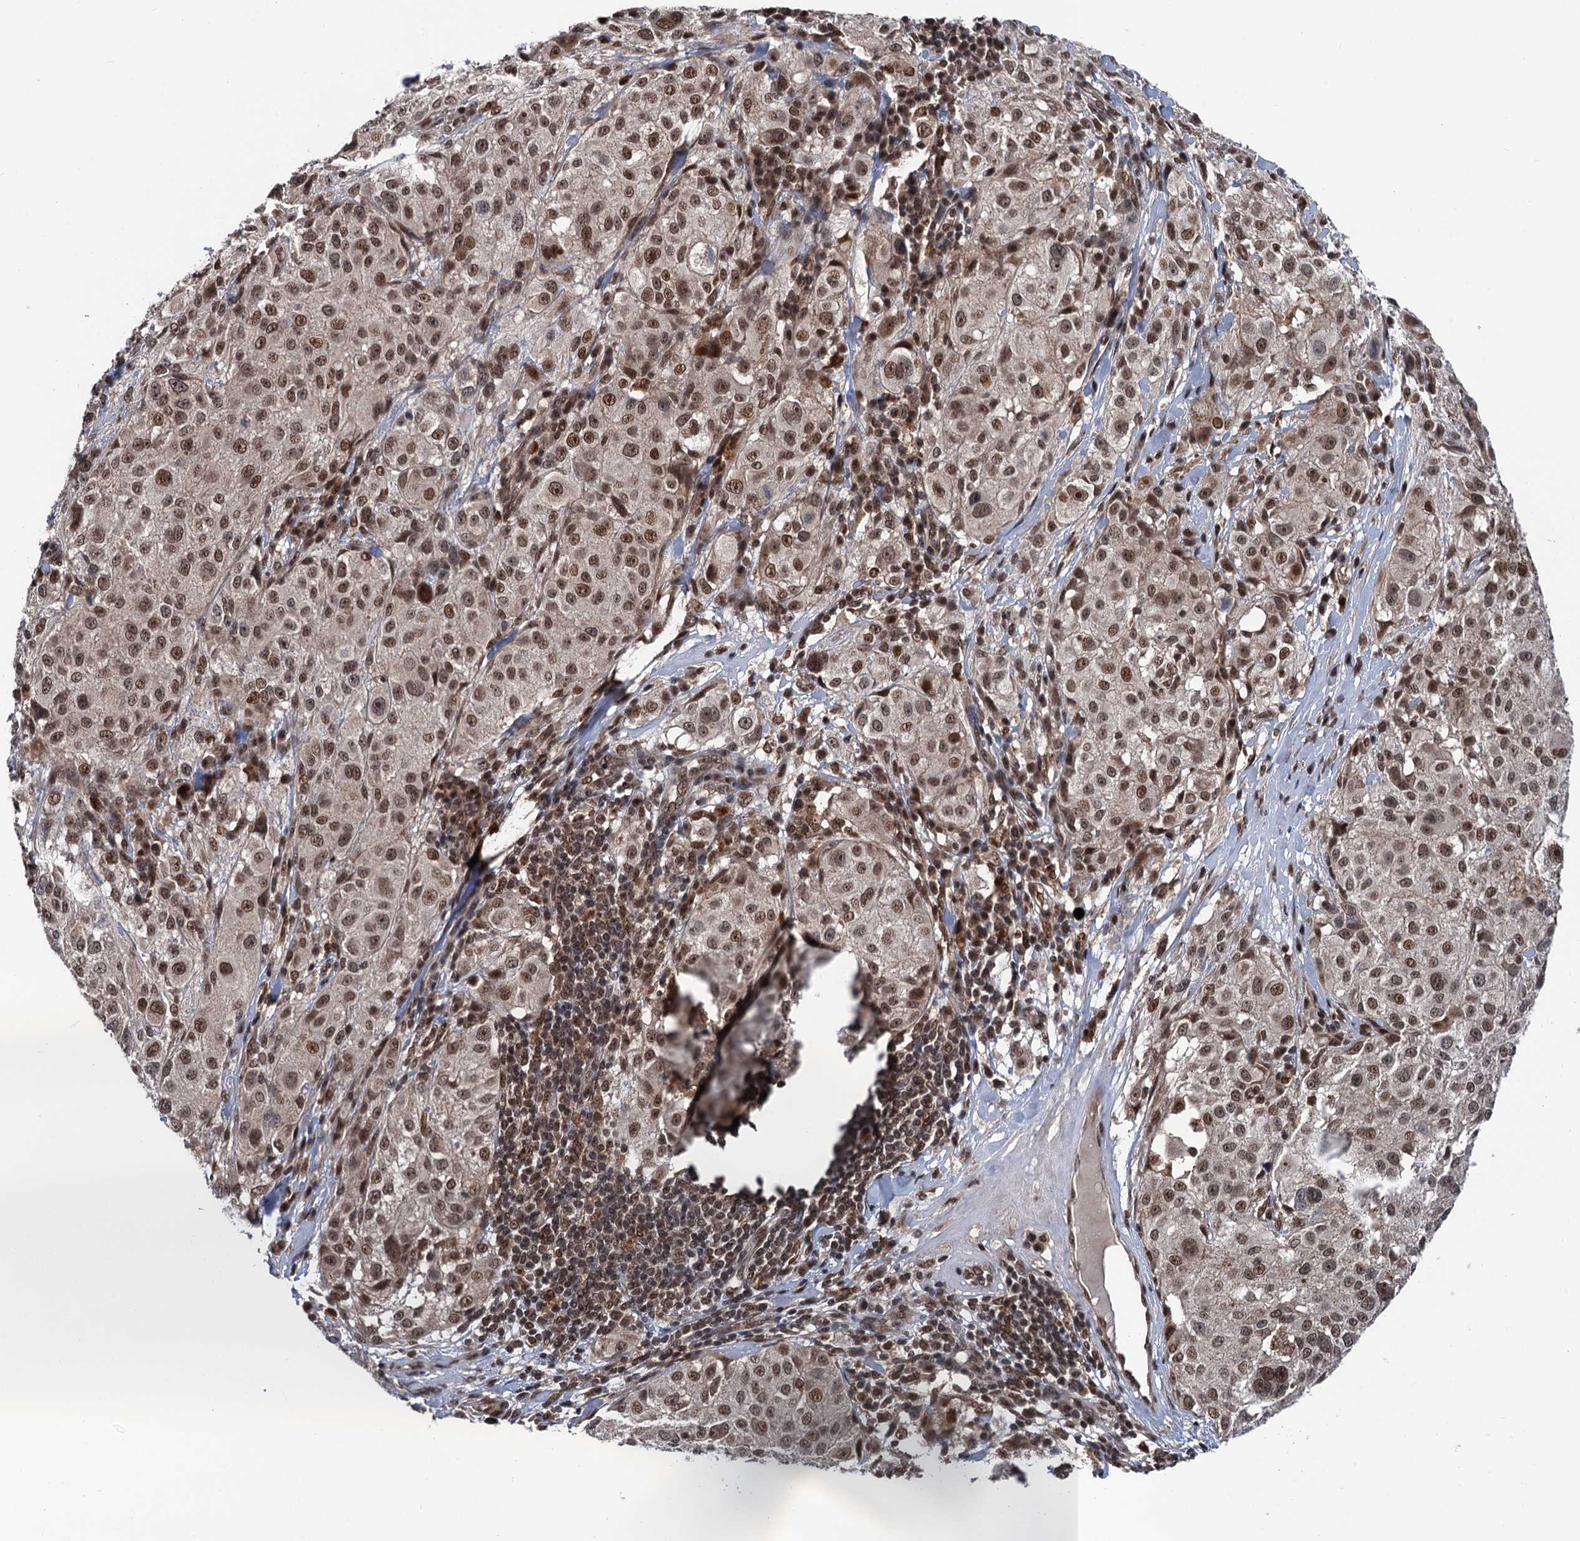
{"staining": {"intensity": "moderate", "quantity": ">75%", "location": "nuclear"}, "tissue": "melanoma", "cell_type": "Tumor cells", "image_type": "cancer", "snomed": [{"axis": "morphology", "description": "Necrosis, NOS"}, {"axis": "morphology", "description": "Malignant melanoma, NOS"}, {"axis": "topography", "description": "Skin"}], "caption": "About >75% of tumor cells in malignant melanoma exhibit moderate nuclear protein positivity as visualized by brown immunohistochemical staining.", "gene": "RASSF4", "patient": {"sex": "female", "age": 87}}